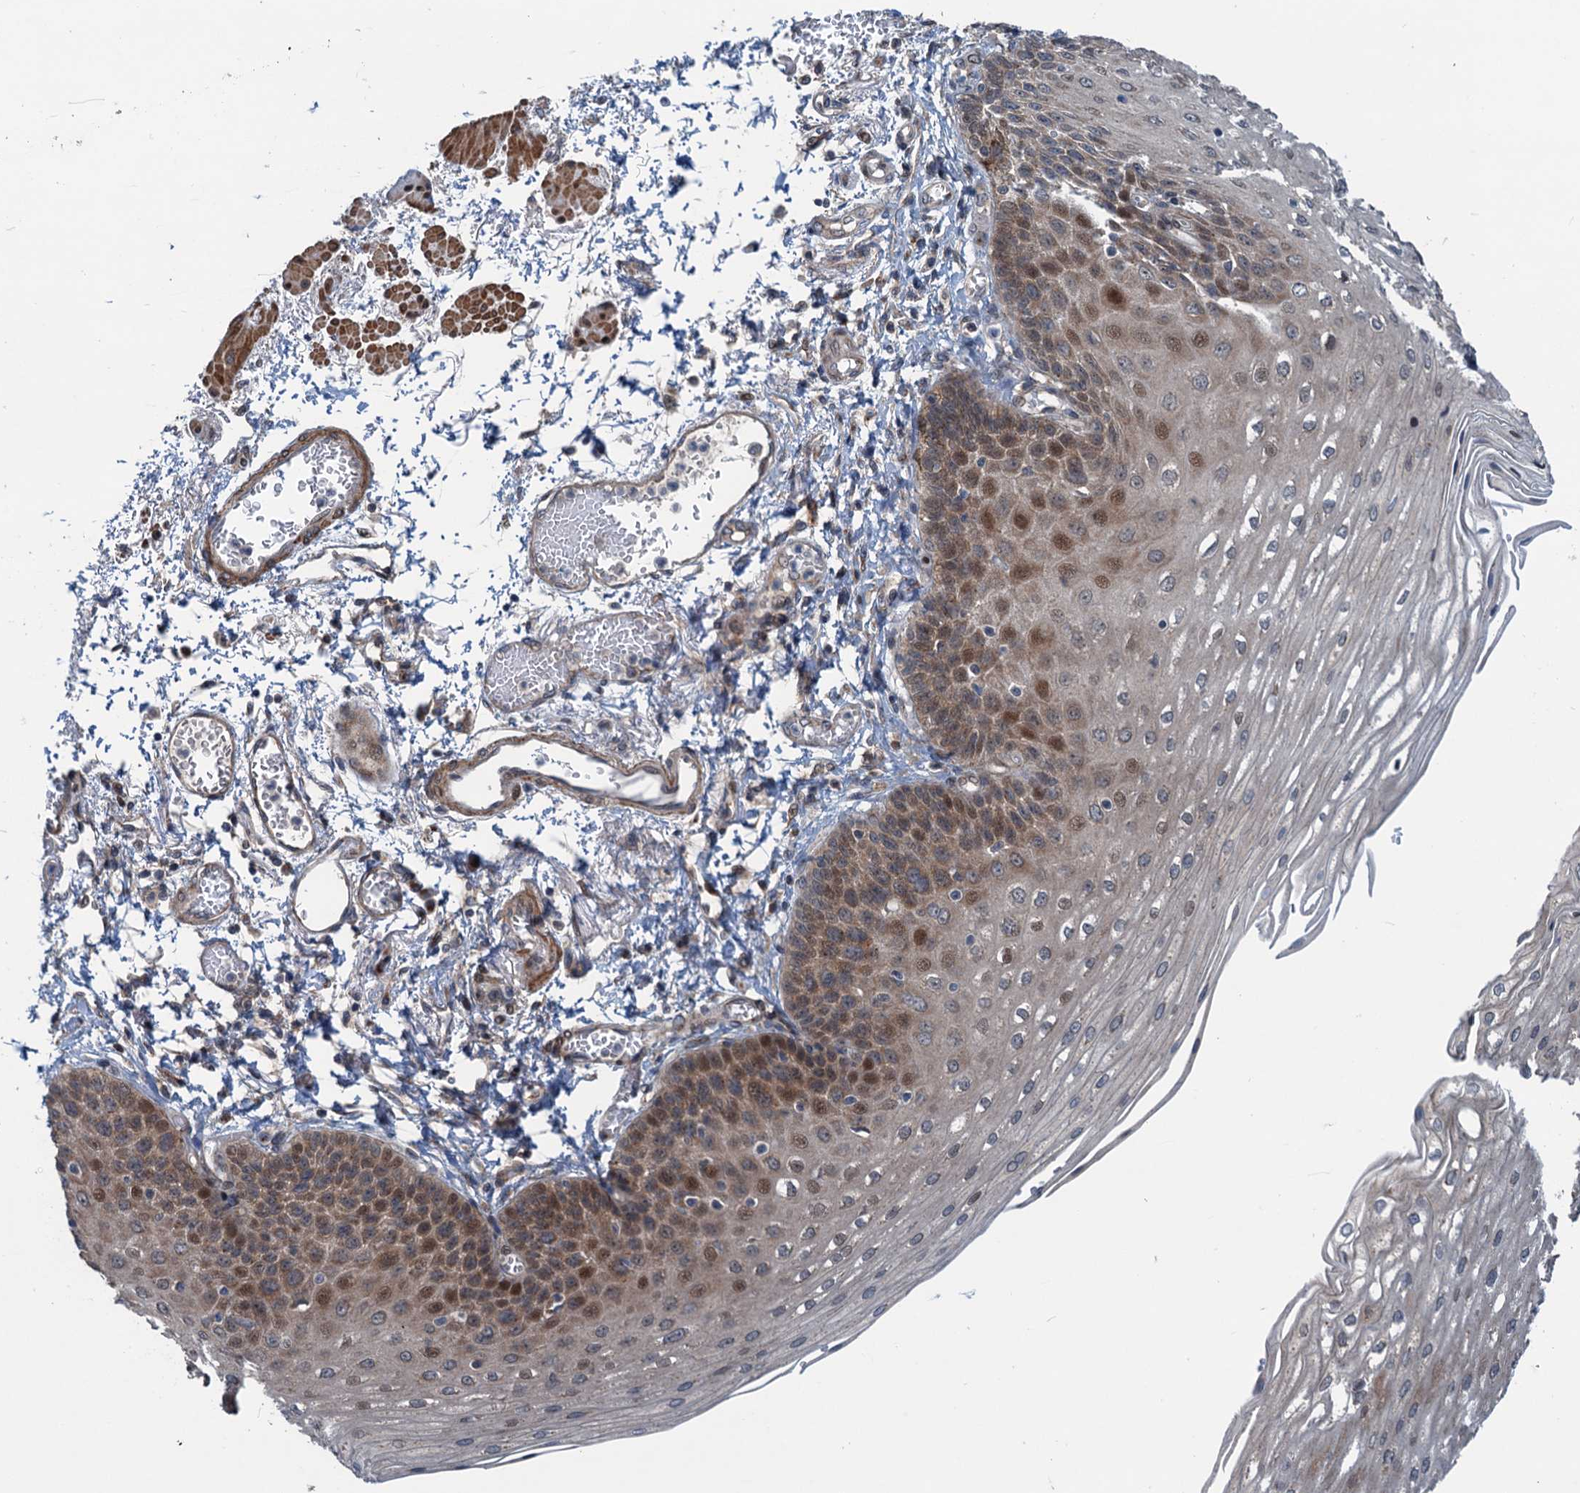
{"staining": {"intensity": "moderate", "quantity": "25%-75%", "location": "cytoplasmic/membranous,nuclear"}, "tissue": "esophagus", "cell_type": "Squamous epithelial cells", "image_type": "normal", "snomed": [{"axis": "morphology", "description": "Normal tissue, NOS"}, {"axis": "topography", "description": "Esophagus"}], "caption": "An image showing moderate cytoplasmic/membranous,nuclear positivity in about 25%-75% of squamous epithelial cells in unremarkable esophagus, as visualized by brown immunohistochemical staining.", "gene": "DYNC2I2", "patient": {"sex": "male", "age": 81}}